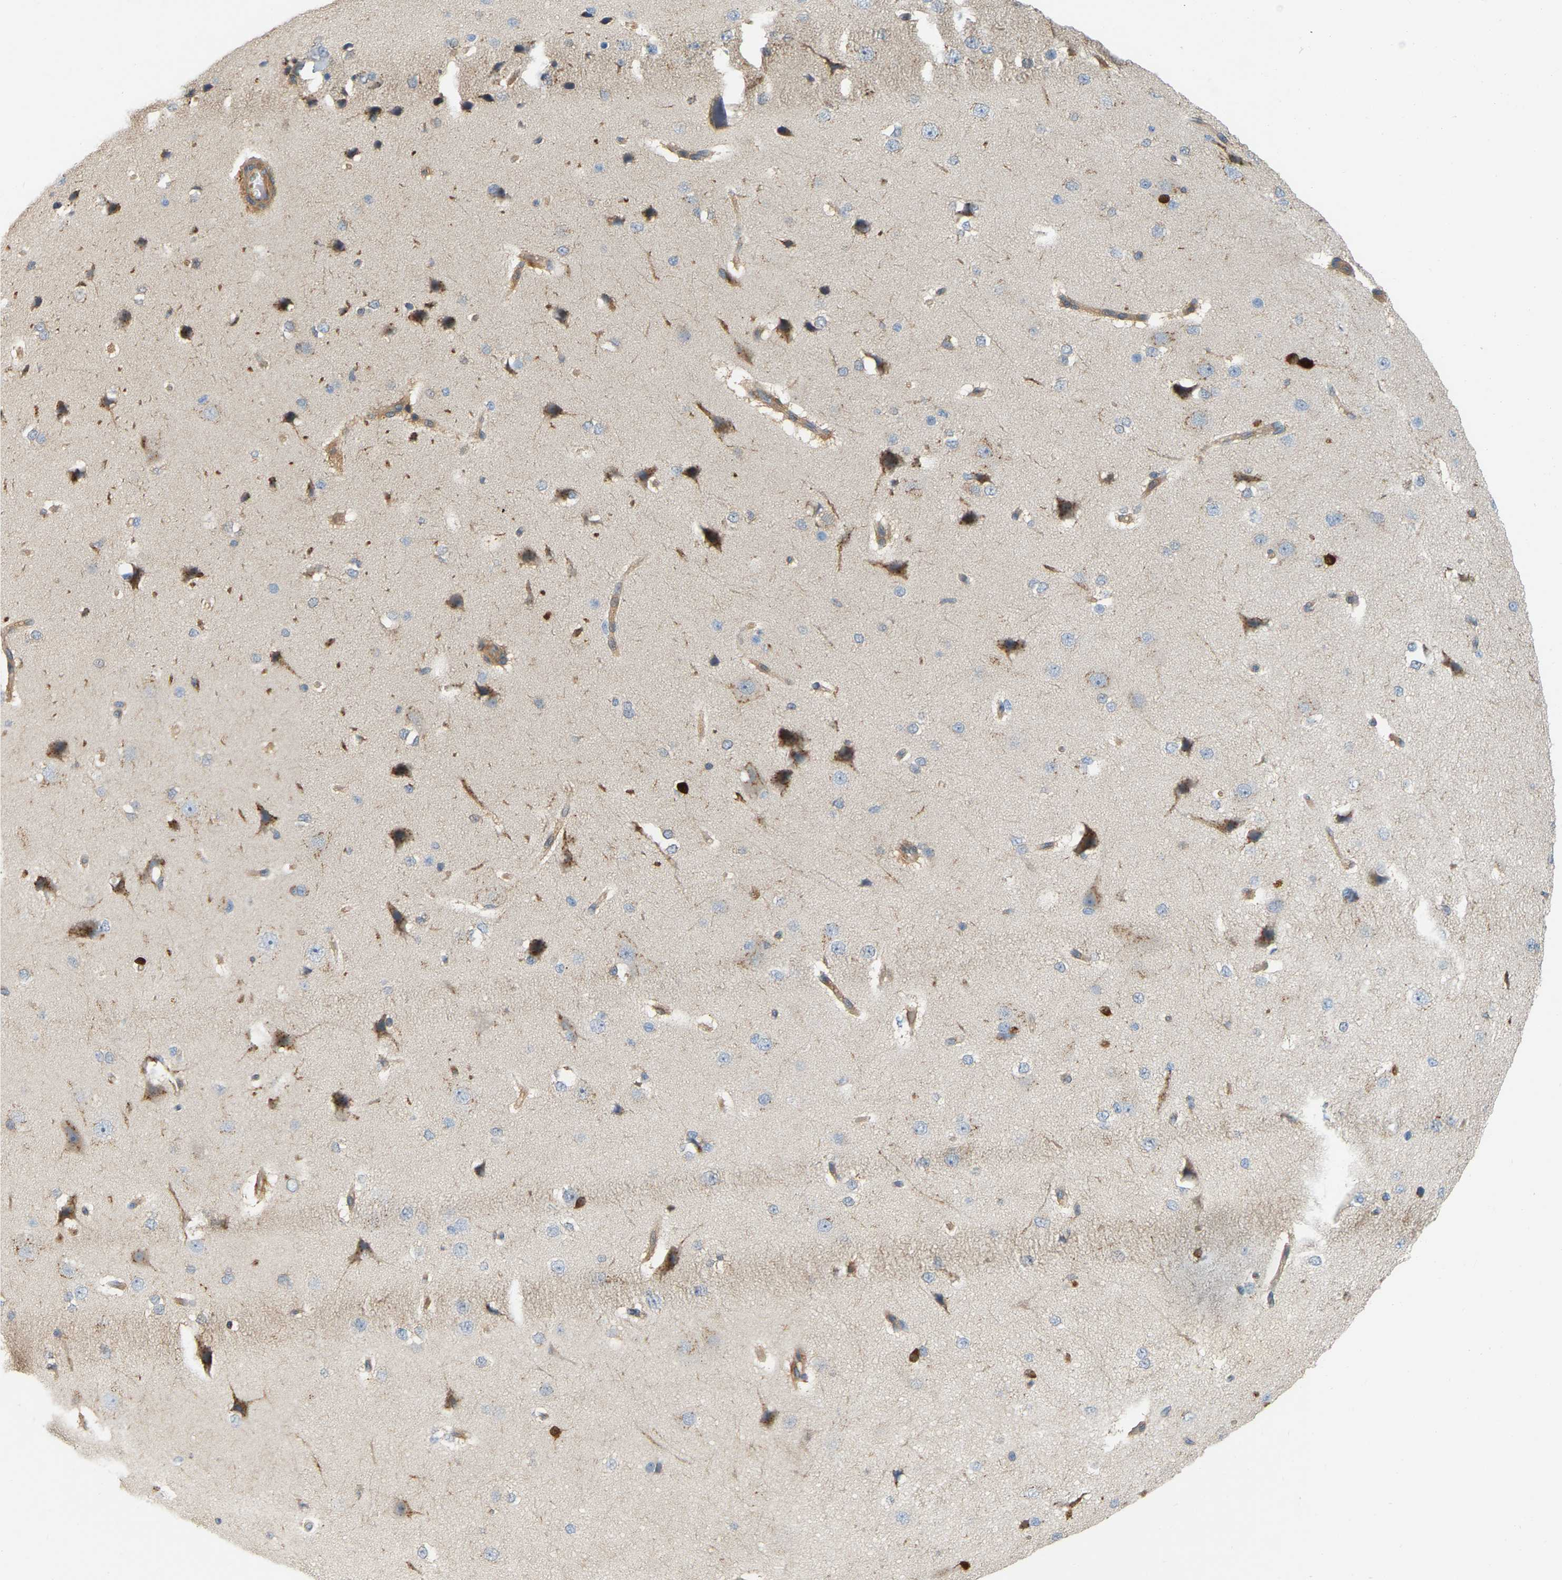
{"staining": {"intensity": "weak", "quantity": "25%-75%", "location": "cytoplasmic/membranous"}, "tissue": "cerebral cortex", "cell_type": "Endothelial cells", "image_type": "normal", "snomed": [{"axis": "morphology", "description": "Normal tissue, NOS"}, {"axis": "morphology", "description": "Developmental malformation"}, {"axis": "topography", "description": "Cerebral cortex"}], "caption": "IHC image of normal cerebral cortex: human cerebral cortex stained using immunohistochemistry (IHC) exhibits low levels of weak protein expression localized specifically in the cytoplasmic/membranous of endothelial cells, appearing as a cytoplasmic/membranous brown color.", "gene": "AKAP13", "patient": {"sex": "female", "age": 30}}